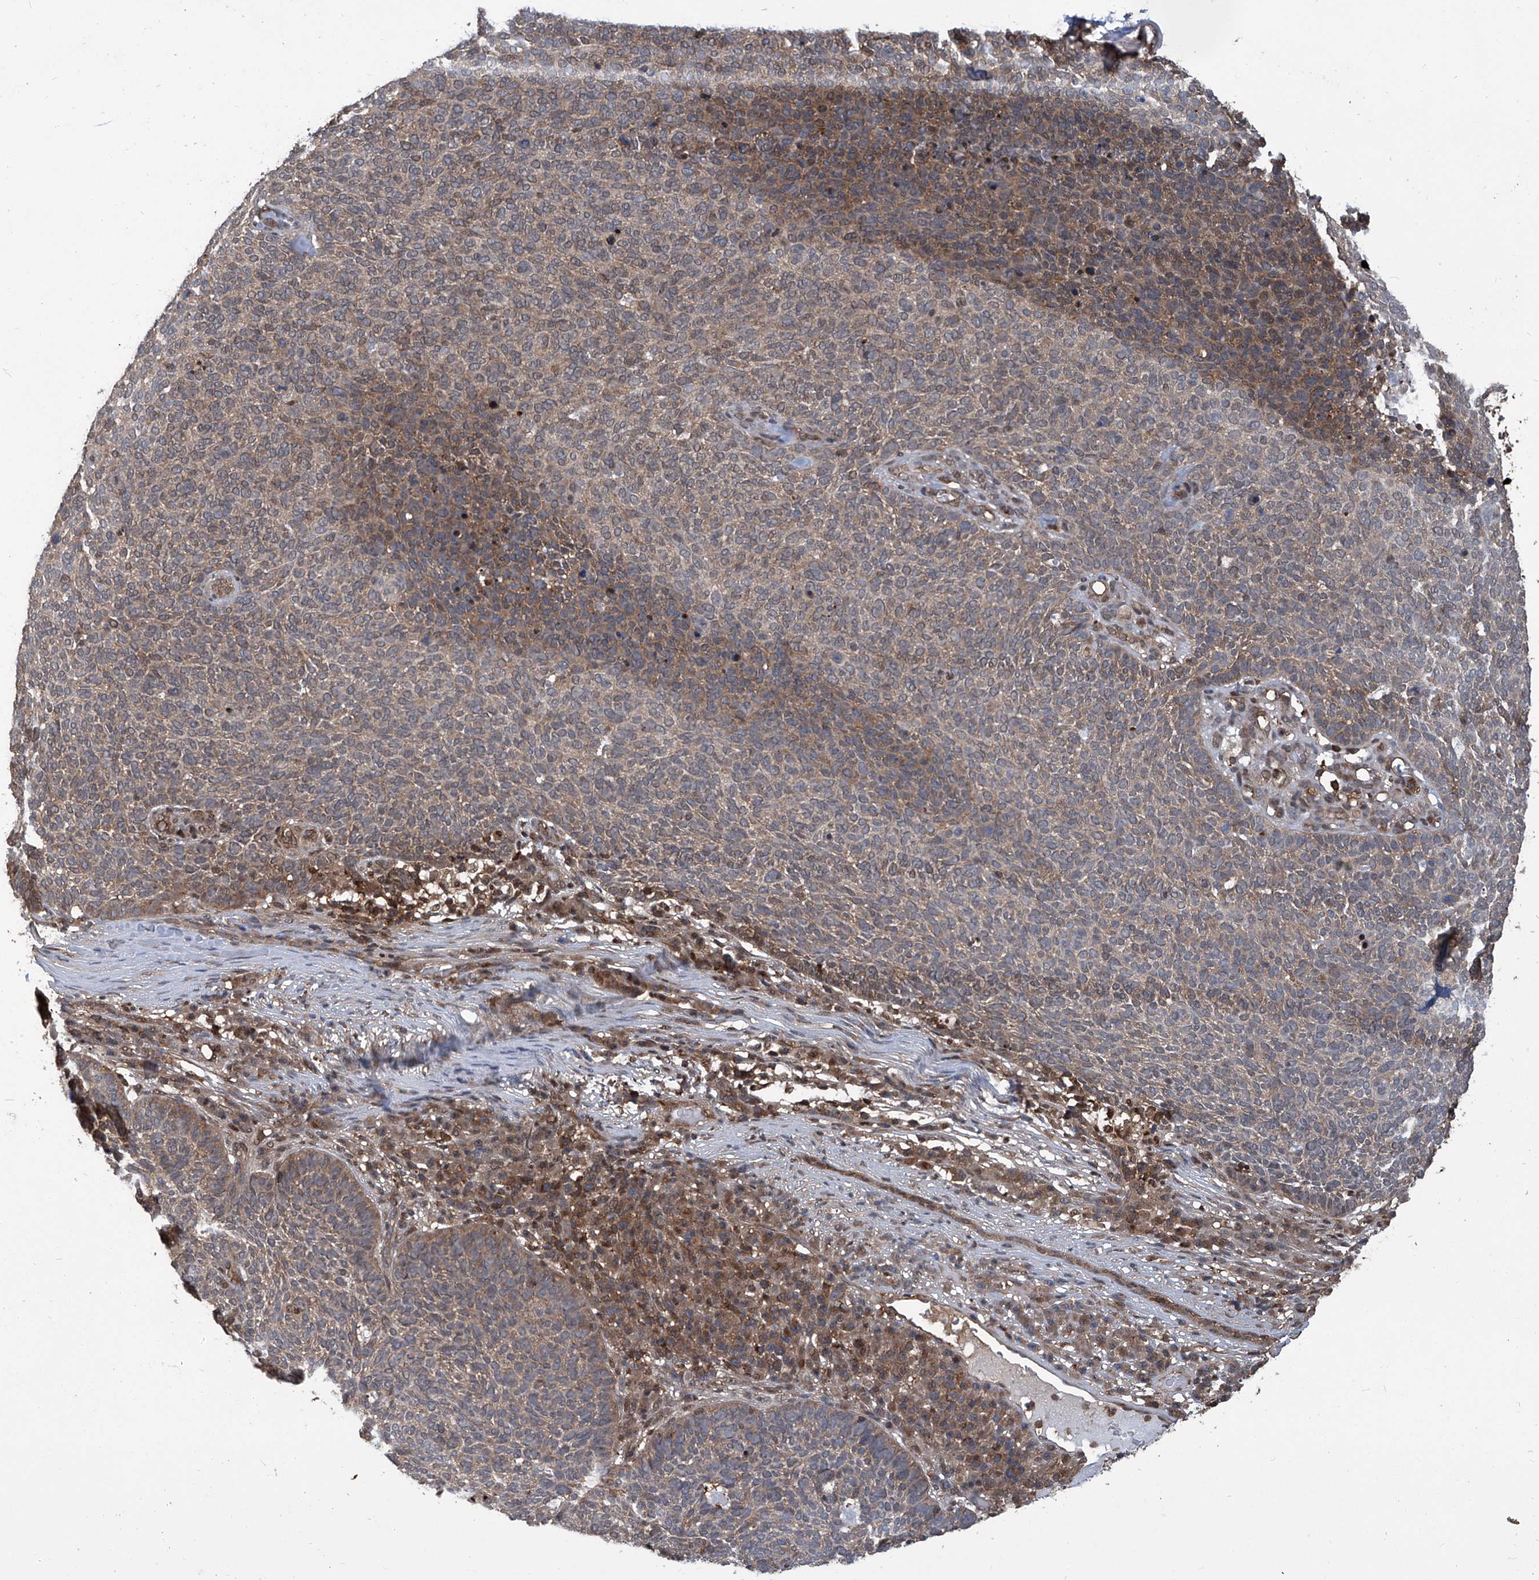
{"staining": {"intensity": "moderate", "quantity": "25%-75%", "location": "cytoplasmic/membranous"}, "tissue": "skin cancer", "cell_type": "Tumor cells", "image_type": "cancer", "snomed": [{"axis": "morphology", "description": "Squamous cell carcinoma, NOS"}, {"axis": "topography", "description": "Skin"}], "caption": "Immunohistochemistry histopathology image of neoplastic tissue: skin cancer (squamous cell carcinoma) stained using immunohistochemistry exhibits medium levels of moderate protein expression localized specifically in the cytoplasmic/membranous of tumor cells, appearing as a cytoplasmic/membranous brown color.", "gene": "PSMB1", "patient": {"sex": "female", "age": 90}}